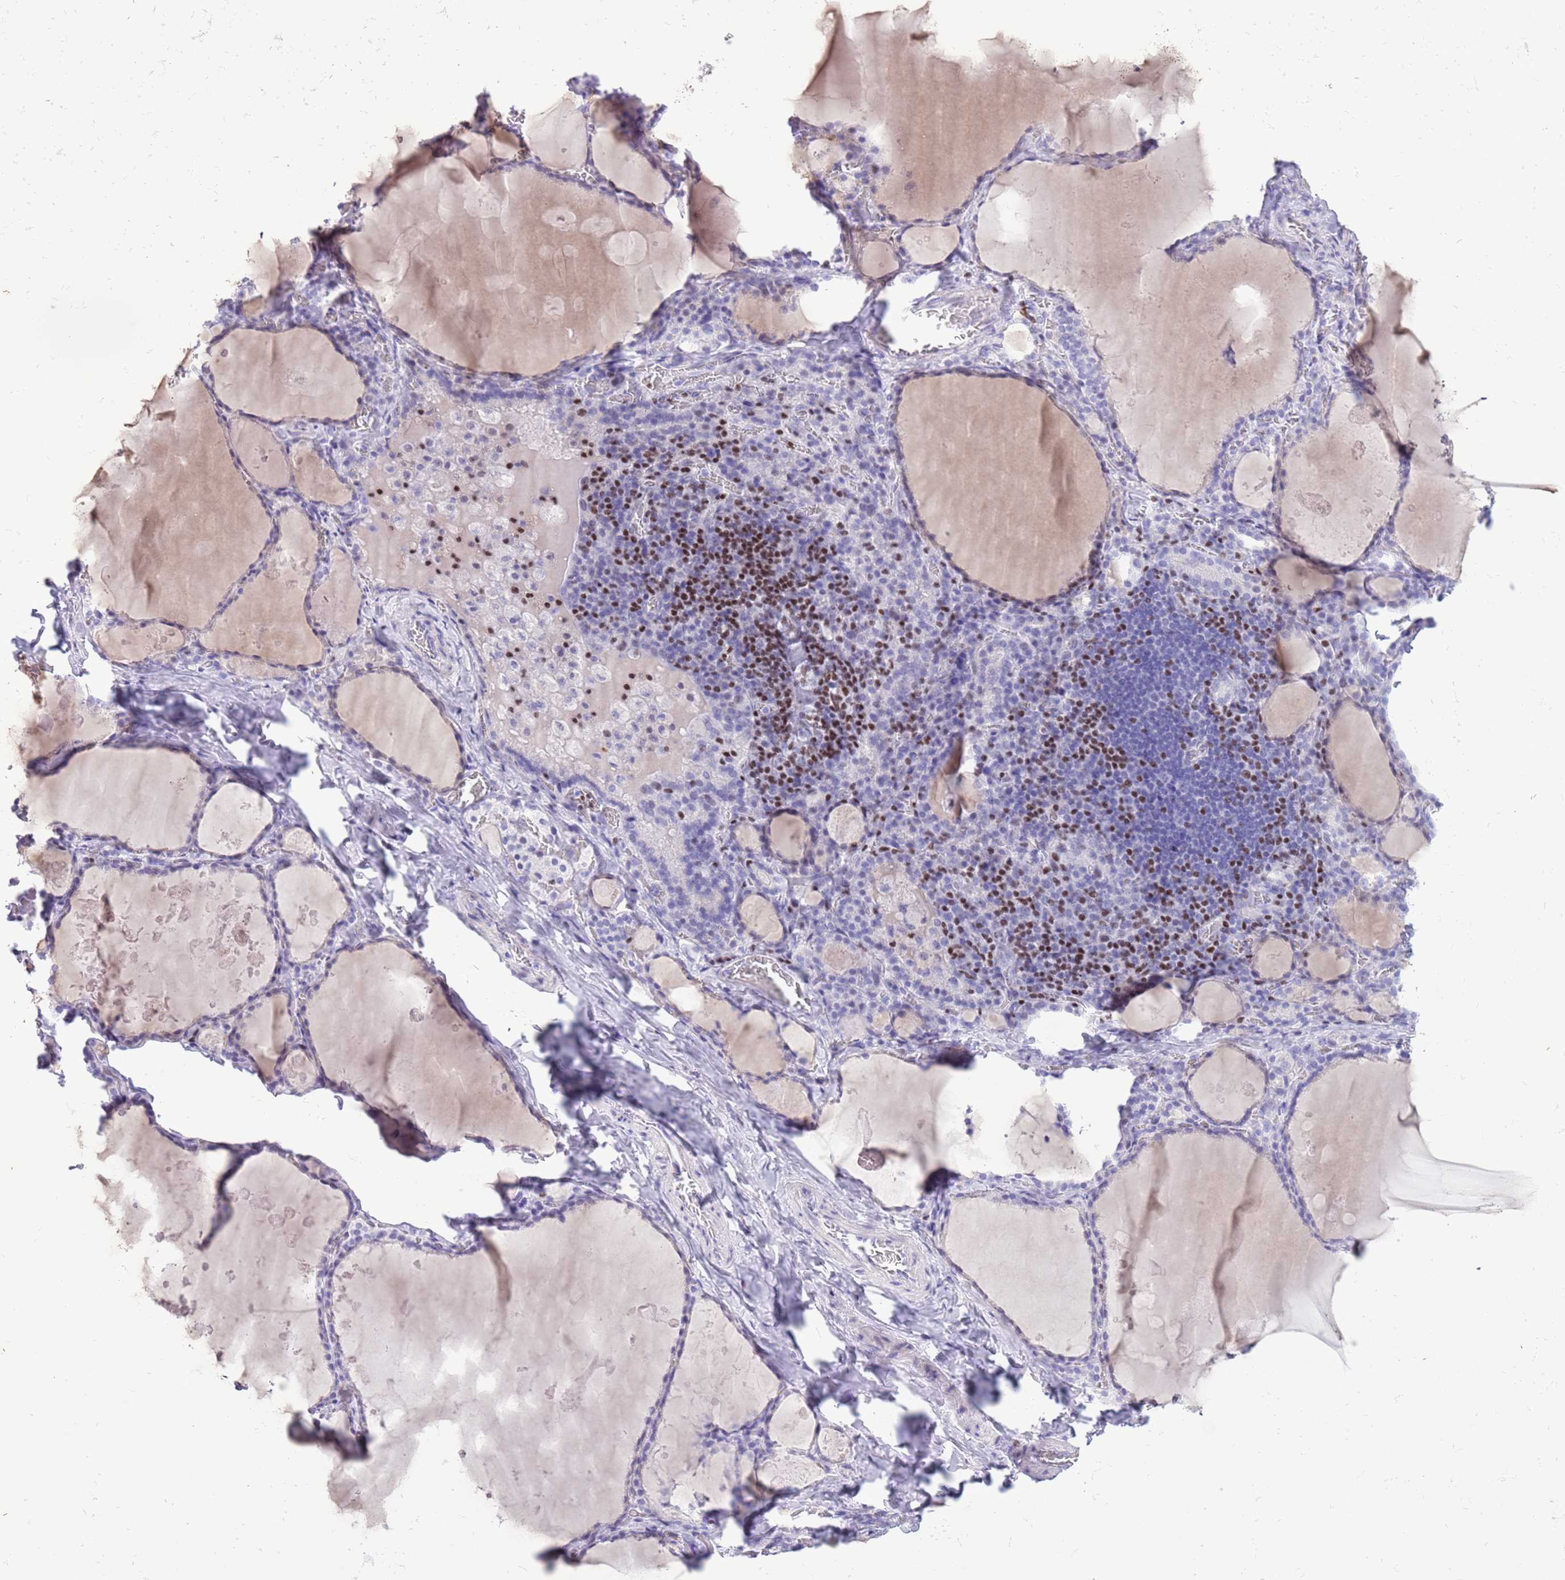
{"staining": {"intensity": "negative", "quantity": "none", "location": "none"}, "tissue": "thyroid gland", "cell_type": "Glandular cells", "image_type": "normal", "snomed": [{"axis": "morphology", "description": "Normal tissue, NOS"}, {"axis": "topography", "description": "Thyroid gland"}], "caption": "Glandular cells show no significant protein expression in benign thyroid gland. (DAB IHC with hematoxylin counter stain).", "gene": "BCL11B", "patient": {"sex": "male", "age": 56}}